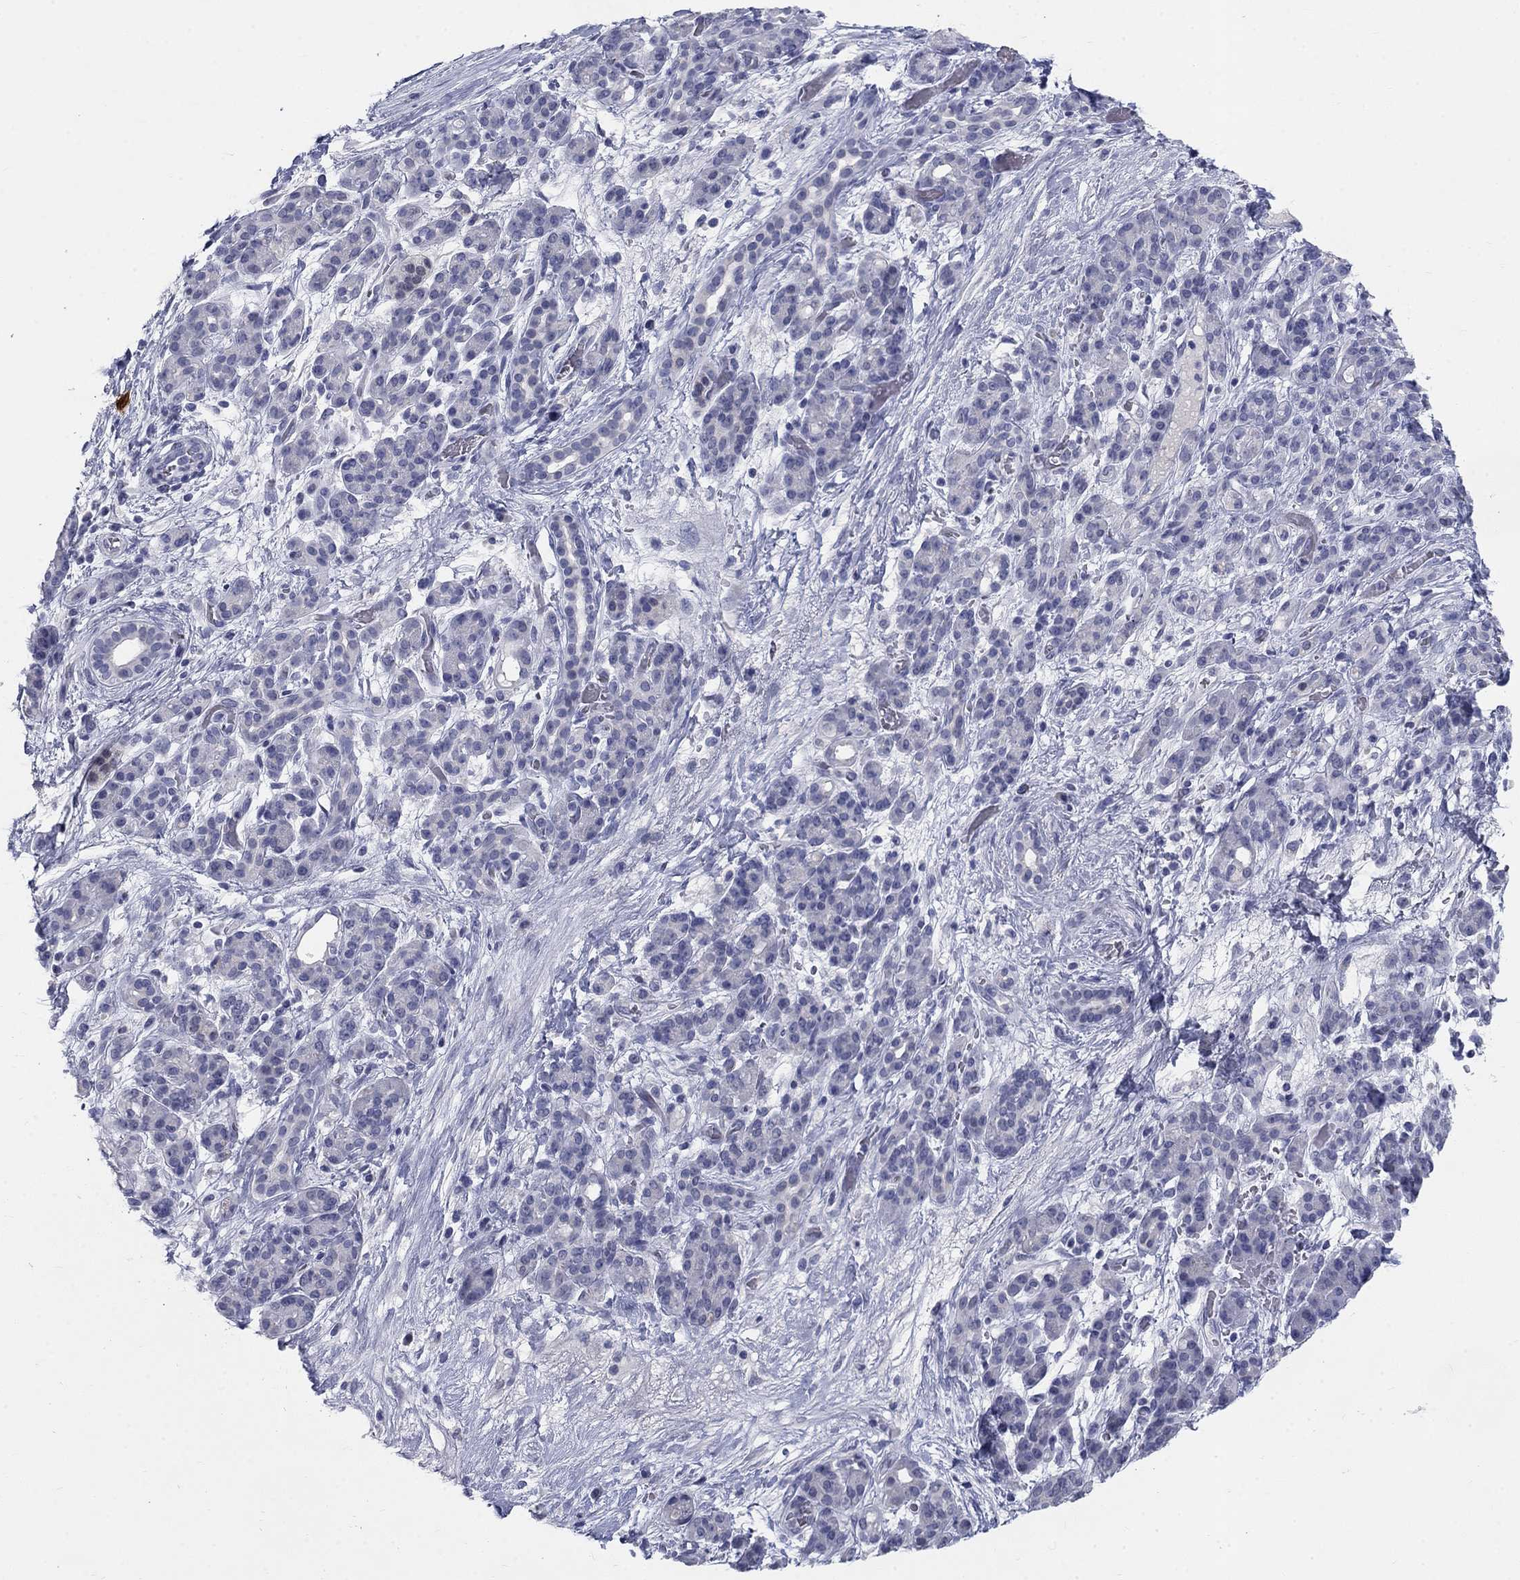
{"staining": {"intensity": "negative", "quantity": "none", "location": "none"}, "tissue": "pancreatic cancer", "cell_type": "Tumor cells", "image_type": "cancer", "snomed": [{"axis": "morphology", "description": "Adenocarcinoma, NOS"}, {"axis": "topography", "description": "Pancreas"}], "caption": "Histopathology image shows no protein positivity in tumor cells of pancreatic cancer (adenocarcinoma) tissue. (DAB (3,3'-diaminobenzidine) immunohistochemistry (IHC) visualized using brightfield microscopy, high magnification).", "gene": "ELAVL4", "patient": {"sex": "male", "age": 44}}